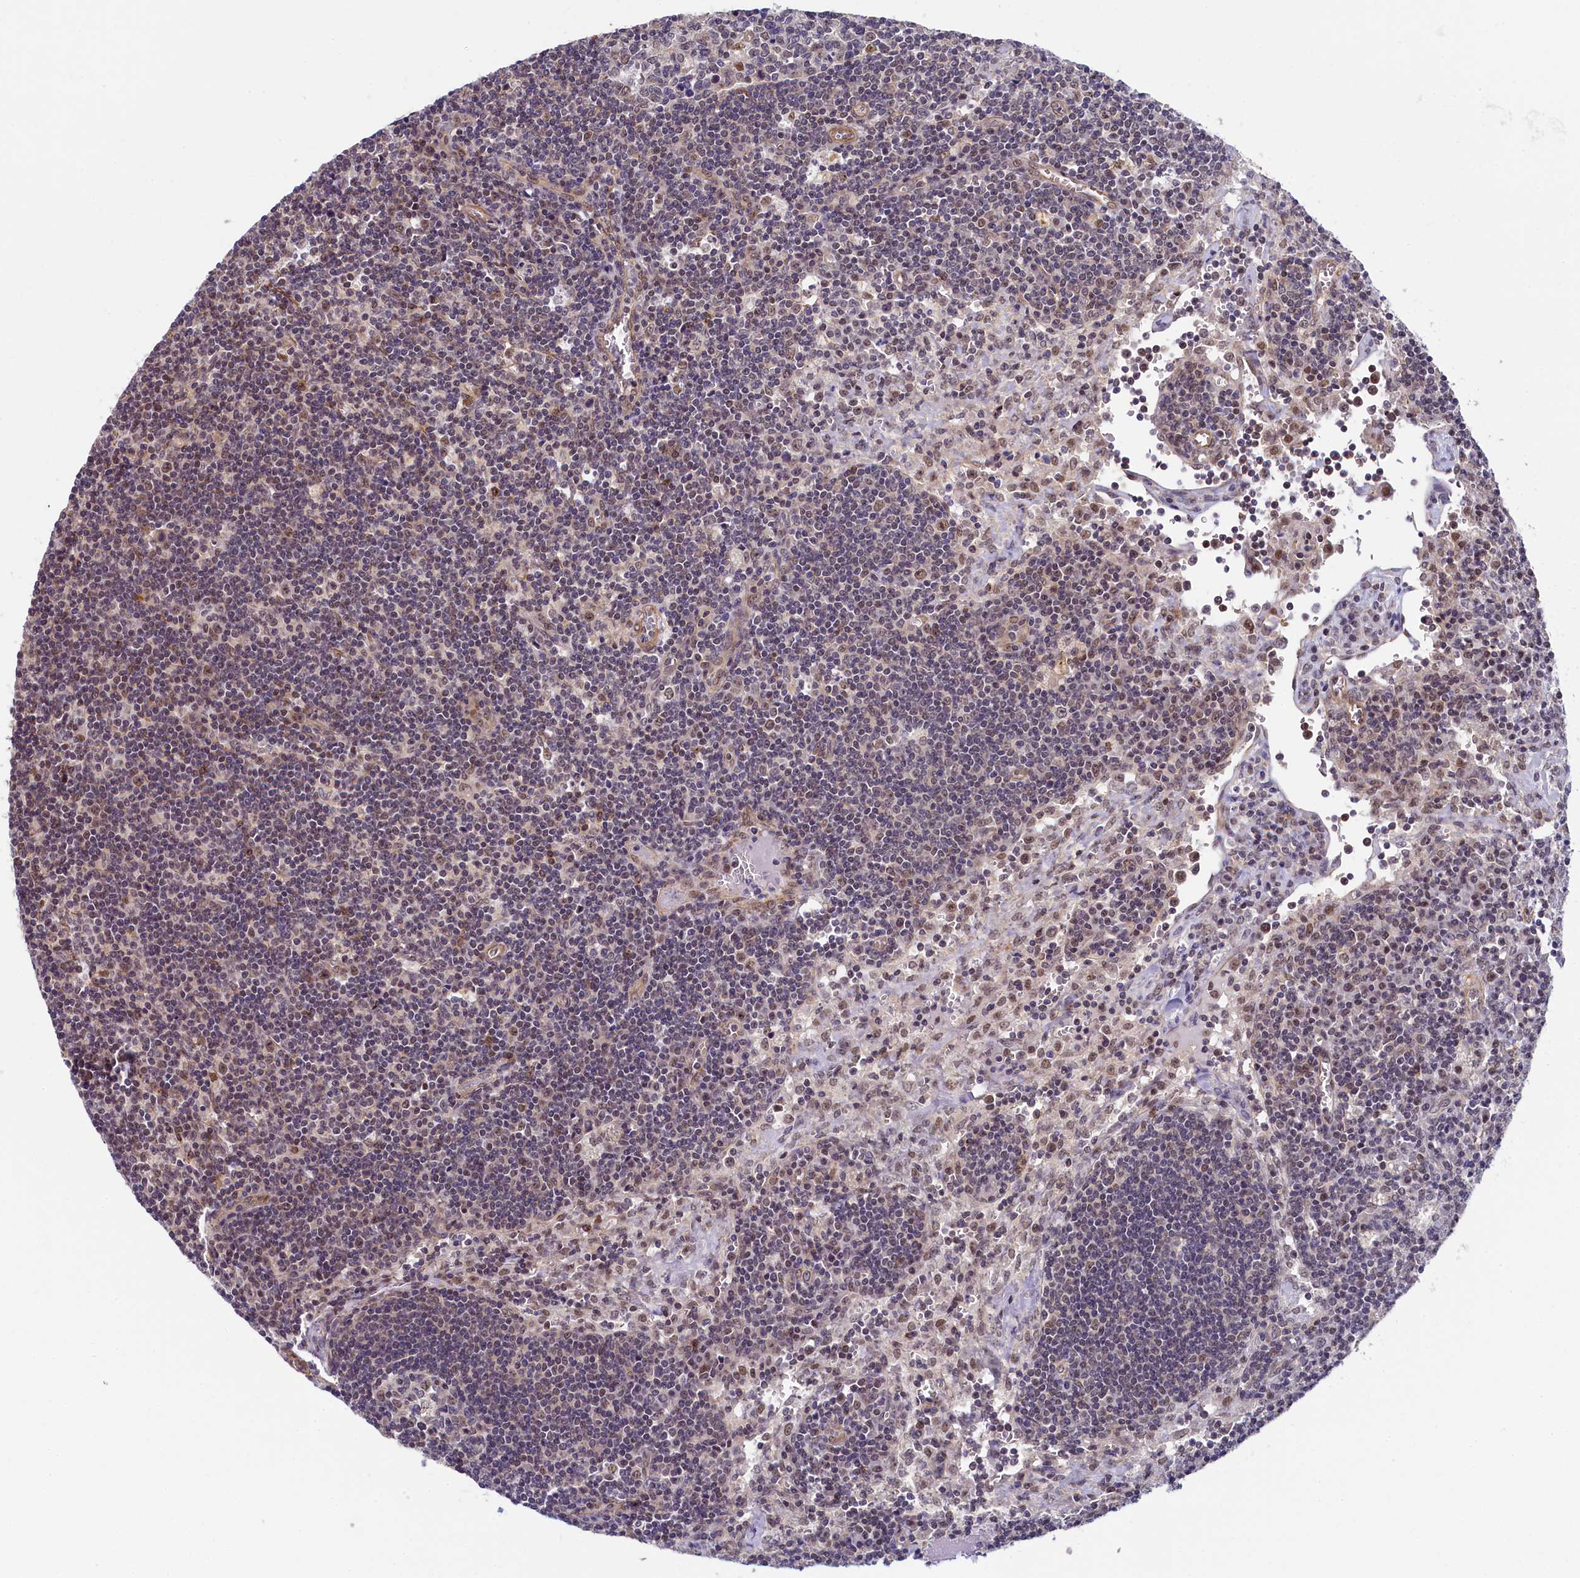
{"staining": {"intensity": "weak", "quantity": "25%-75%", "location": "nuclear"}, "tissue": "lymph node", "cell_type": "Germinal center cells", "image_type": "normal", "snomed": [{"axis": "morphology", "description": "Normal tissue, NOS"}, {"axis": "topography", "description": "Lymph node"}], "caption": "Brown immunohistochemical staining in unremarkable lymph node reveals weak nuclear staining in approximately 25%-75% of germinal center cells.", "gene": "INTS14", "patient": {"sex": "male", "age": 58}}